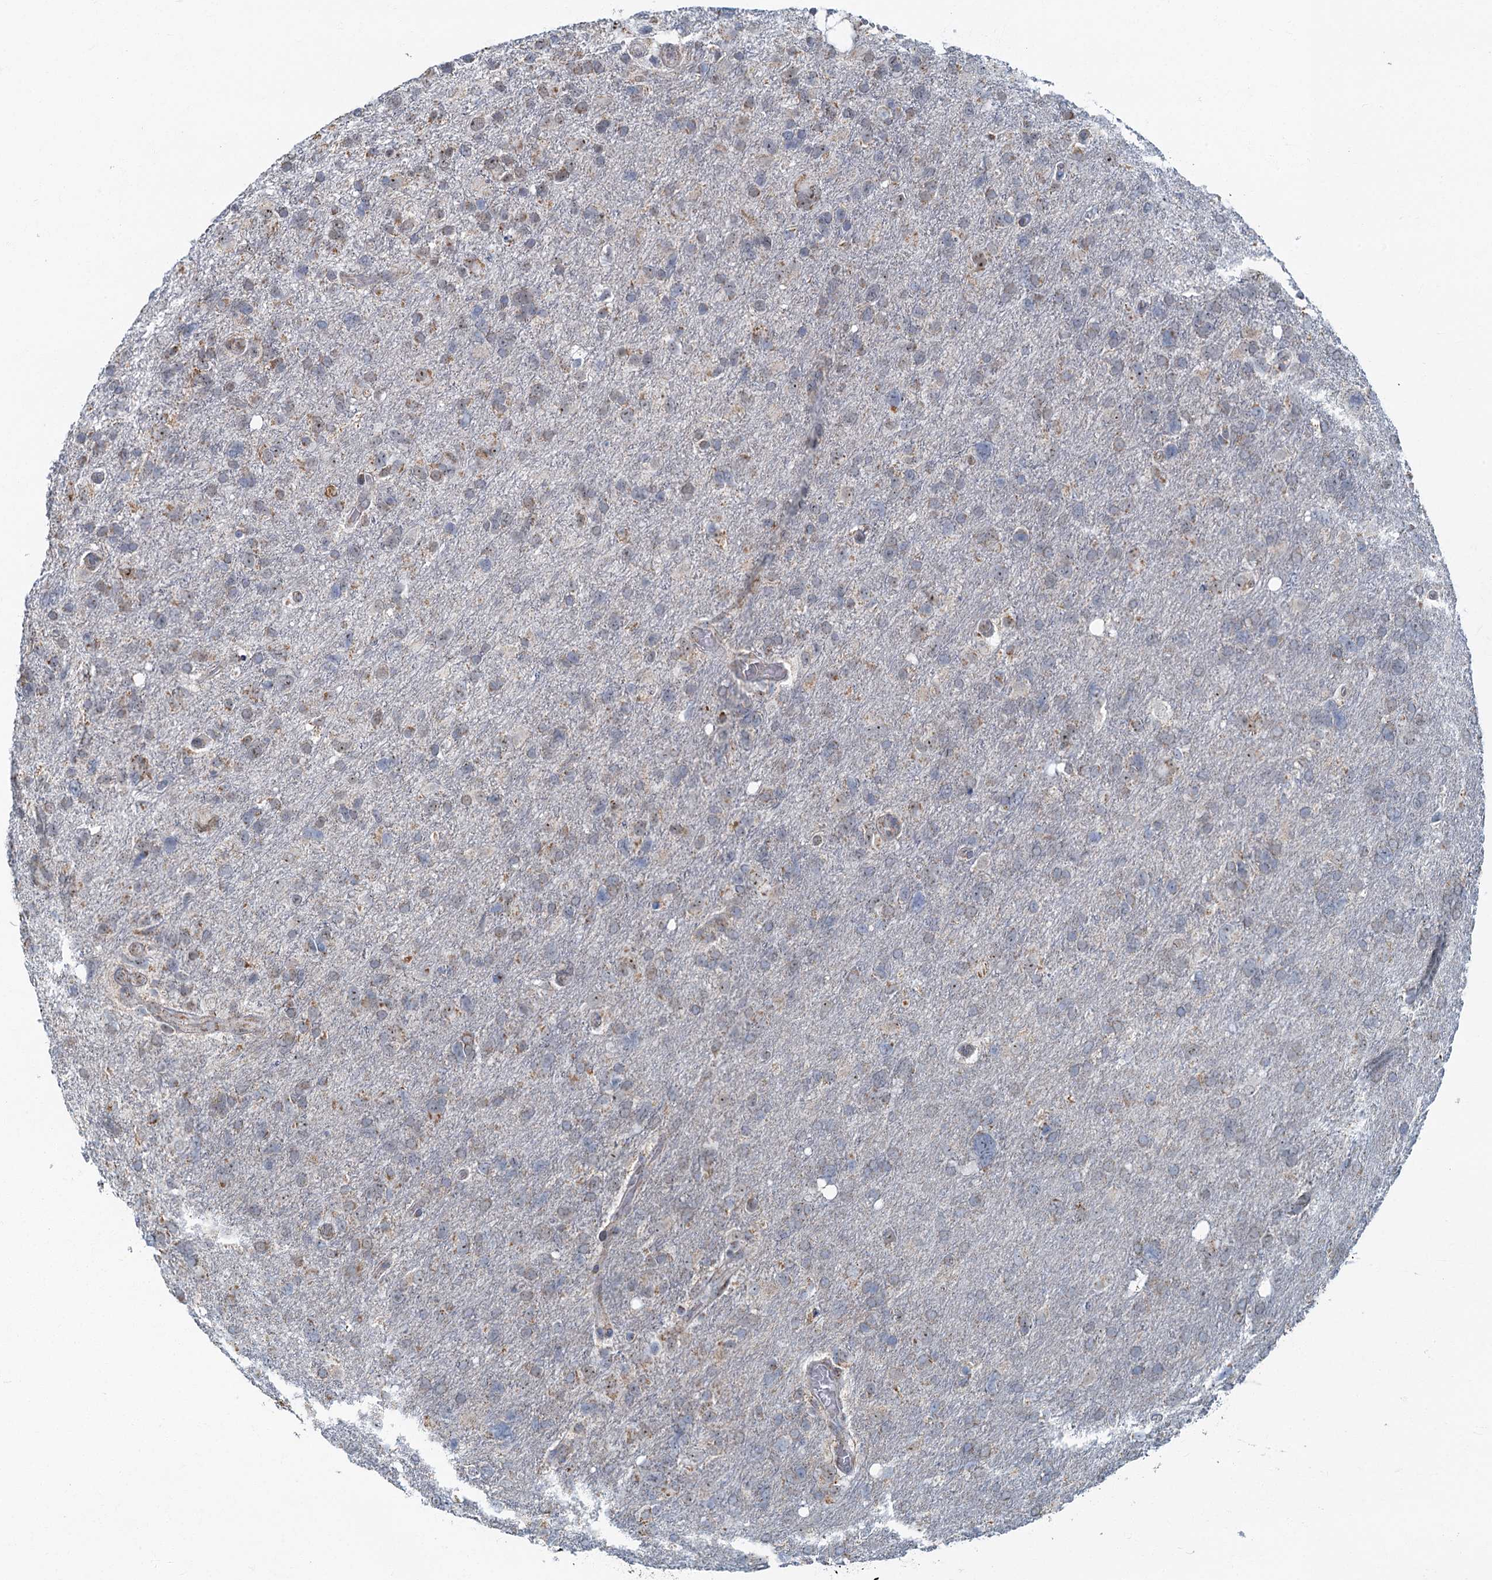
{"staining": {"intensity": "weak", "quantity": "25%-75%", "location": "cytoplasmic/membranous"}, "tissue": "glioma", "cell_type": "Tumor cells", "image_type": "cancer", "snomed": [{"axis": "morphology", "description": "Glioma, malignant, High grade"}, {"axis": "topography", "description": "Brain"}], "caption": "A brown stain shows weak cytoplasmic/membranous expression of a protein in high-grade glioma (malignant) tumor cells.", "gene": "RAD9B", "patient": {"sex": "male", "age": 61}}